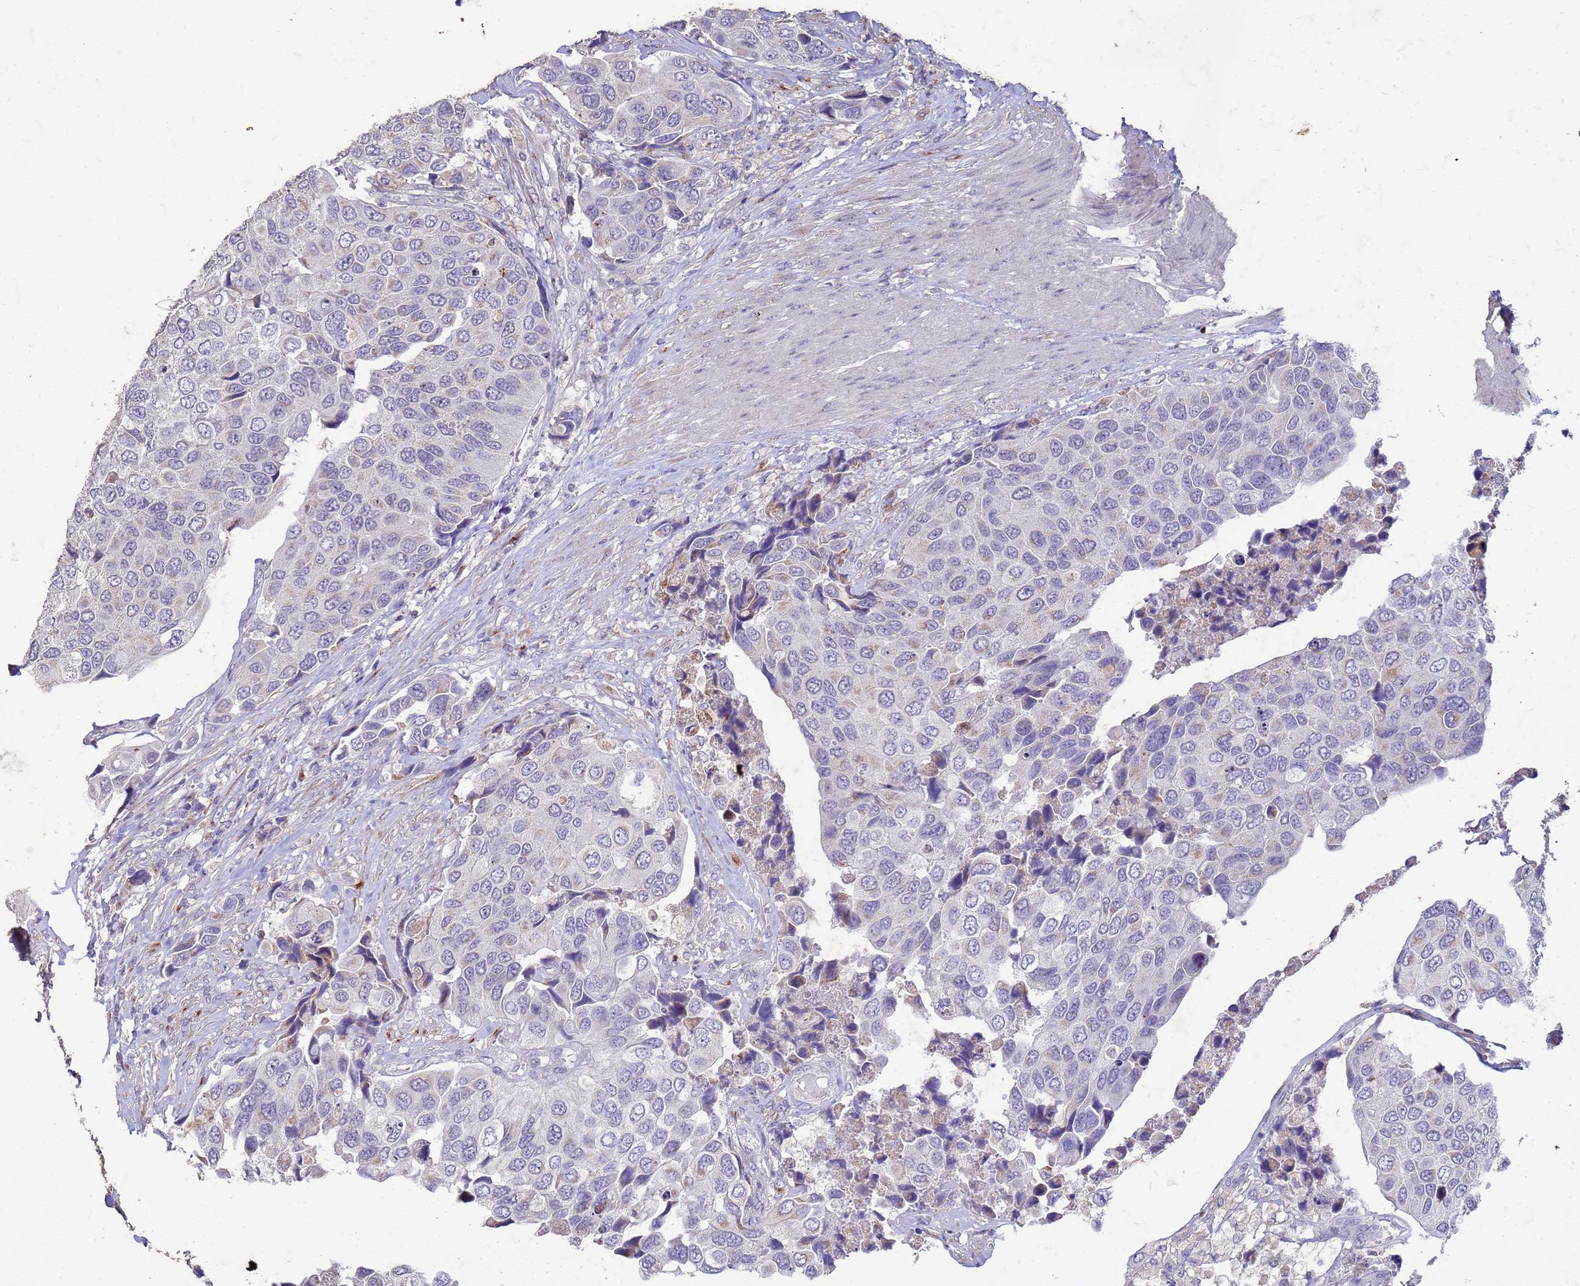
{"staining": {"intensity": "weak", "quantity": "<25%", "location": "cytoplasmic/membranous"}, "tissue": "urothelial cancer", "cell_type": "Tumor cells", "image_type": "cancer", "snomed": [{"axis": "morphology", "description": "Urothelial carcinoma, High grade"}, {"axis": "topography", "description": "Urinary bladder"}], "caption": "DAB immunohistochemical staining of human urothelial carcinoma (high-grade) reveals no significant positivity in tumor cells. The staining is performed using DAB brown chromogen with nuclei counter-stained in using hematoxylin.", "gene": "SLC25A15", "patient": {"sex": "male", "age": 74}}